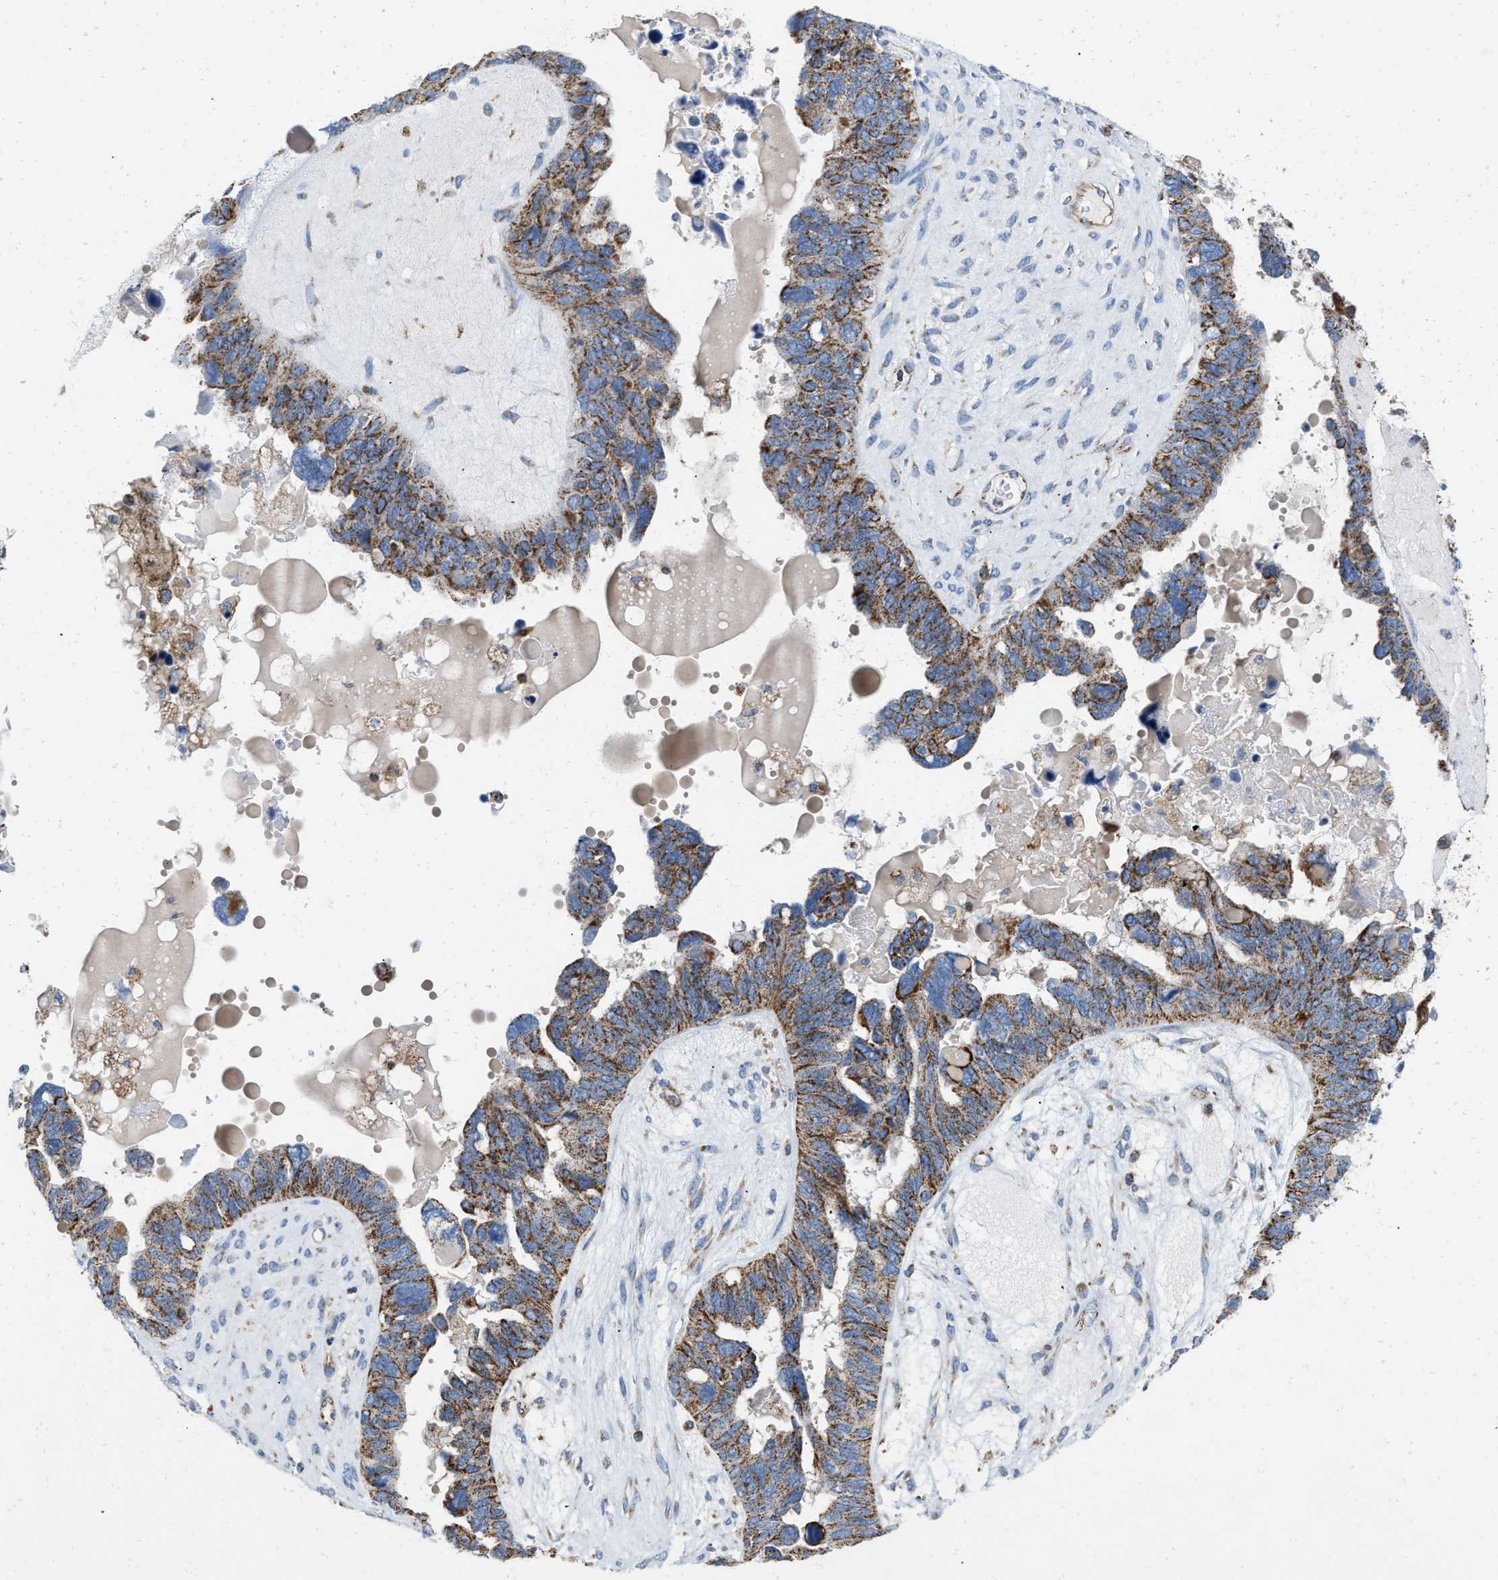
{"staining": {"intensity": "strong", "quantity": ">75%", "location": "cytoplasmic/membranous"}, "tissue": "ovarian cancer", "cell_type": "Tumor cells", "image_type": "cancer", "snomed": [{"axis": "morphology", "description": "Cystadenocarcinoma, serous, NOS"}, {"axis": "topography", "description": "Ovary"}], "caption": "Ovarian cancer (serous cystadenocarcinoma) stained with a protein marker demonstrates strong staining in tumor cells.", "gene": "GRB10", "patient": {"sex": "female", "age": 79}}